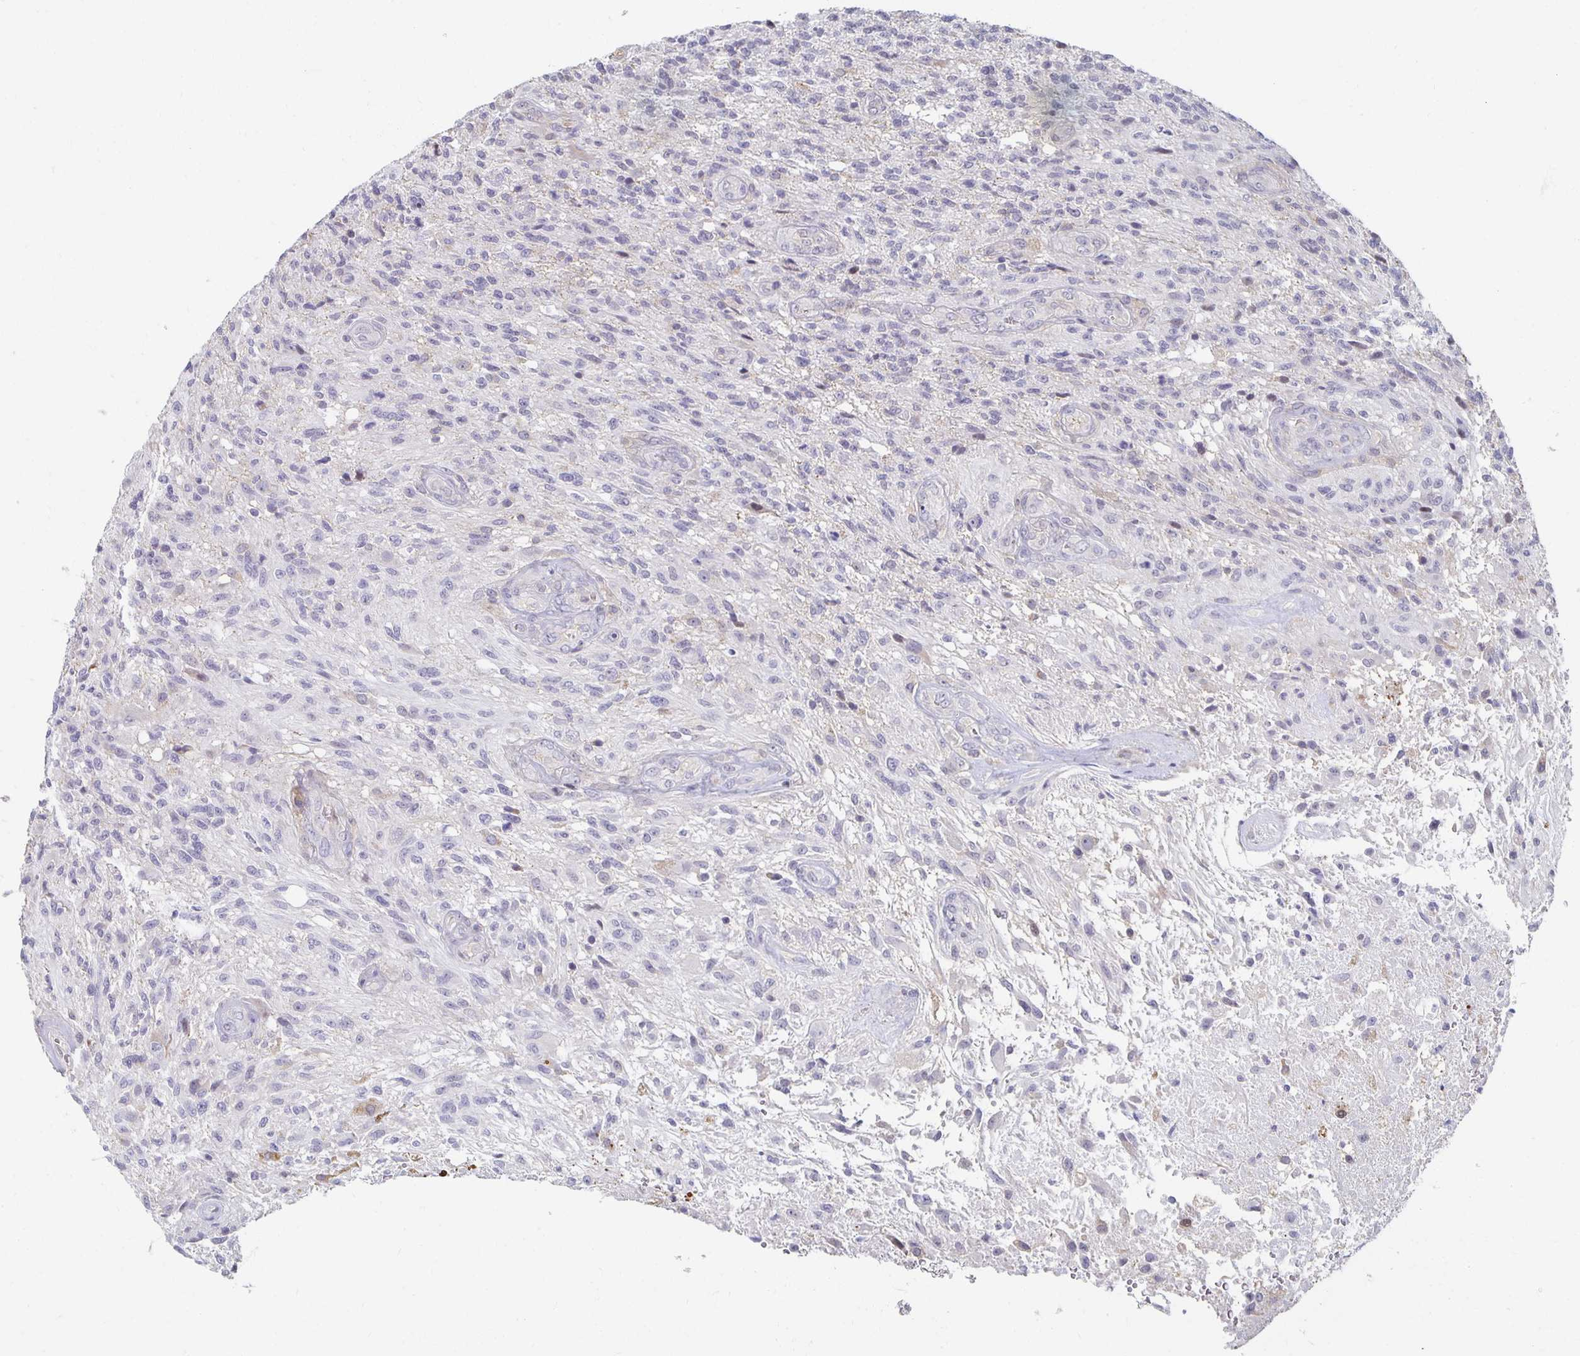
{"staining": {"intensity": "negative", "quantity": "none", "location": "none"}, "tissue": "glioma", "cell_type": "Tumor cells", "image_type": "cancer", "snomed": [{"axis": "morphology", "description": "Glioma, malignant, High grade"}, {"axis": "topography", "description": "Brain"}], "caption": "This micrograph is of glioma stained with IHC to label a protein in brown with the nuclei are counter-stained blue. There is no expression in tumor cells.", "gene": "ZNF692", "patient": {"sex": "male", "age": 56}}